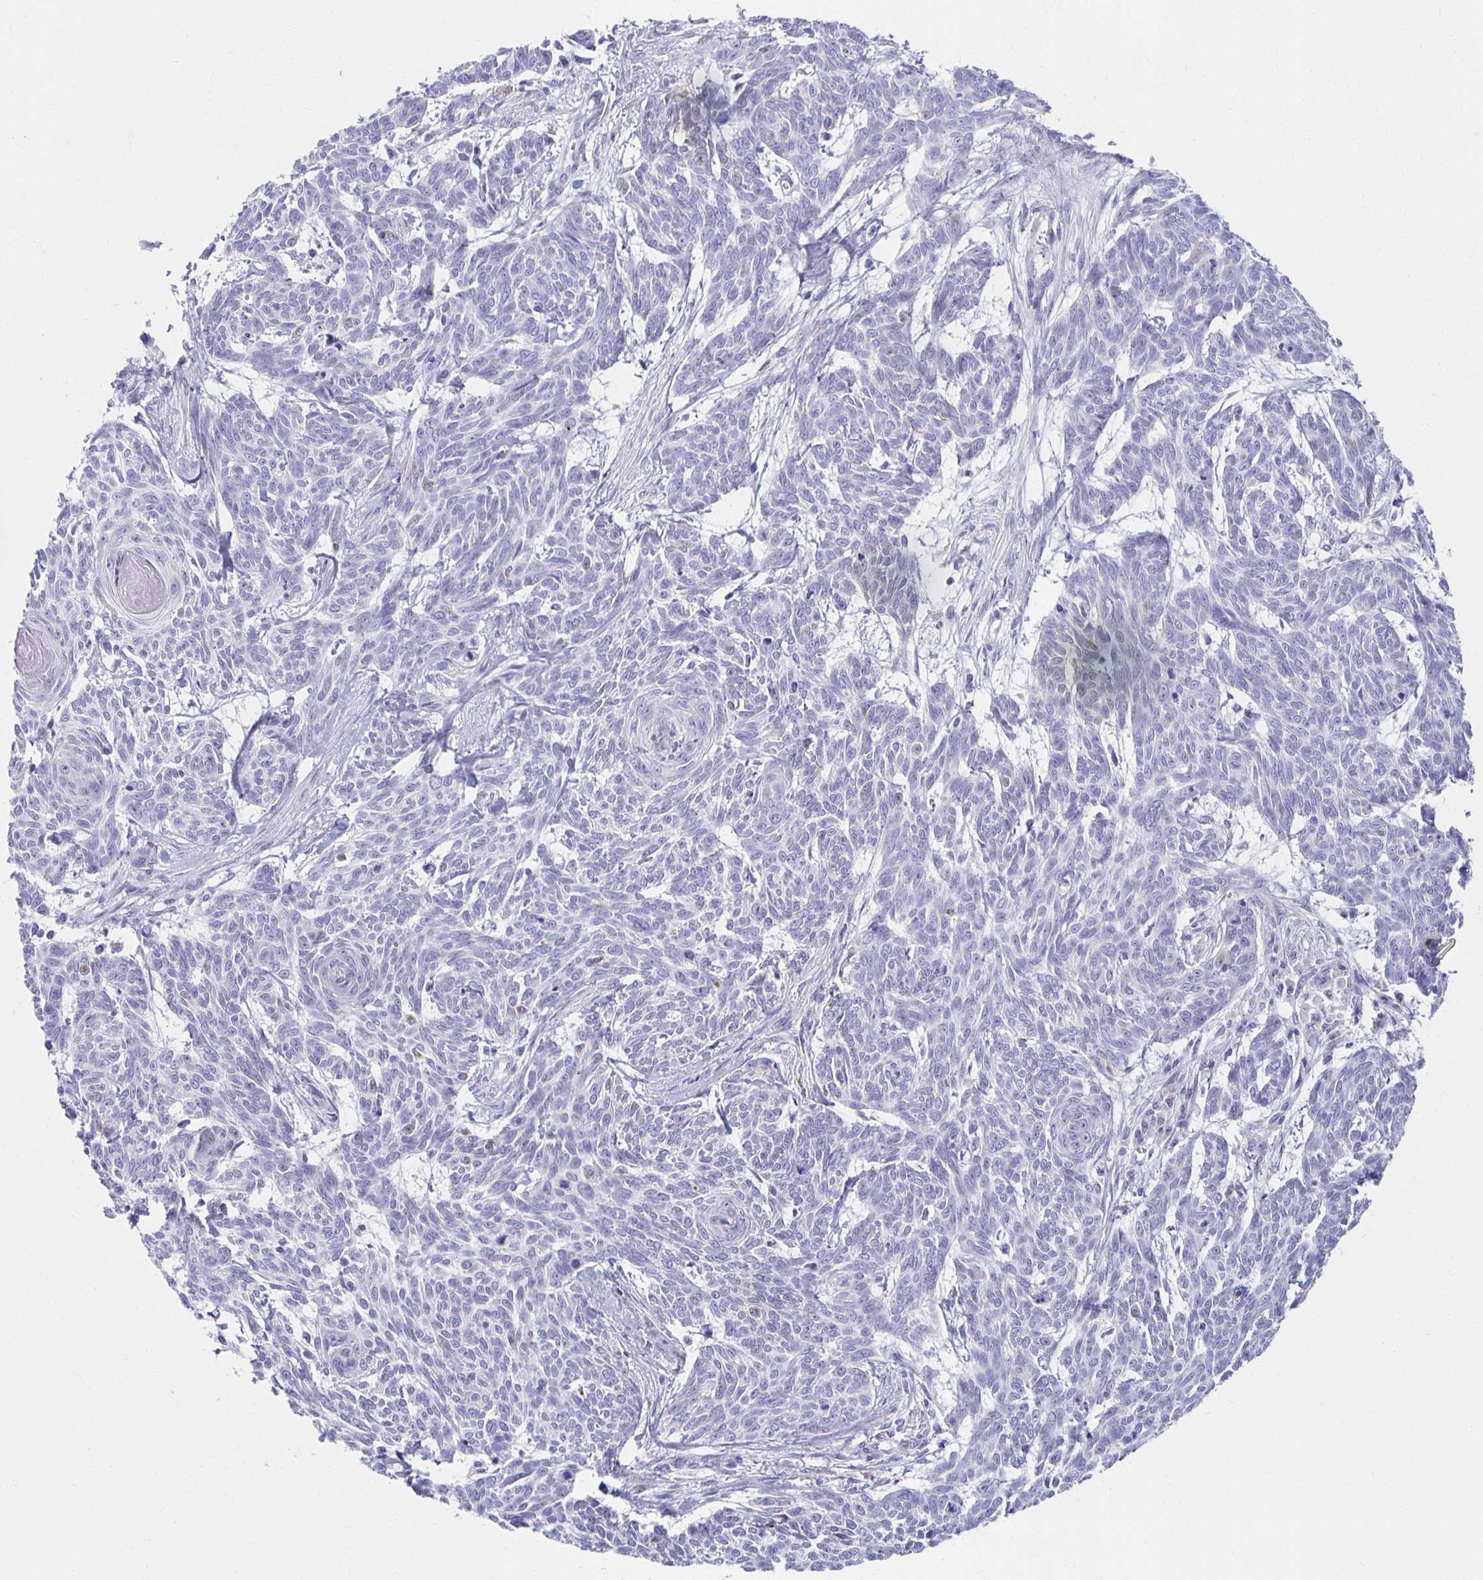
{"staining": {"intensity": "negative", "quantity": "none", "location": "none"}, "tissue": "skin cancer", "cell_type": "Tumor cells", "image_type": "cancer", "snomed": [{"axis": "morphology", "description": "Basal cell carcinoma"}, {"axis": "topography", "description": "Skin"}], "caption": "High magnification brightfield microscopy of skin basal cell carcinoma stained with DAB (brown) and counterstained with hematoxylin (blue): tumor cells show no significant staining.", "gene": "TEX44", "patient": {"sex": "female", "age": 93}}